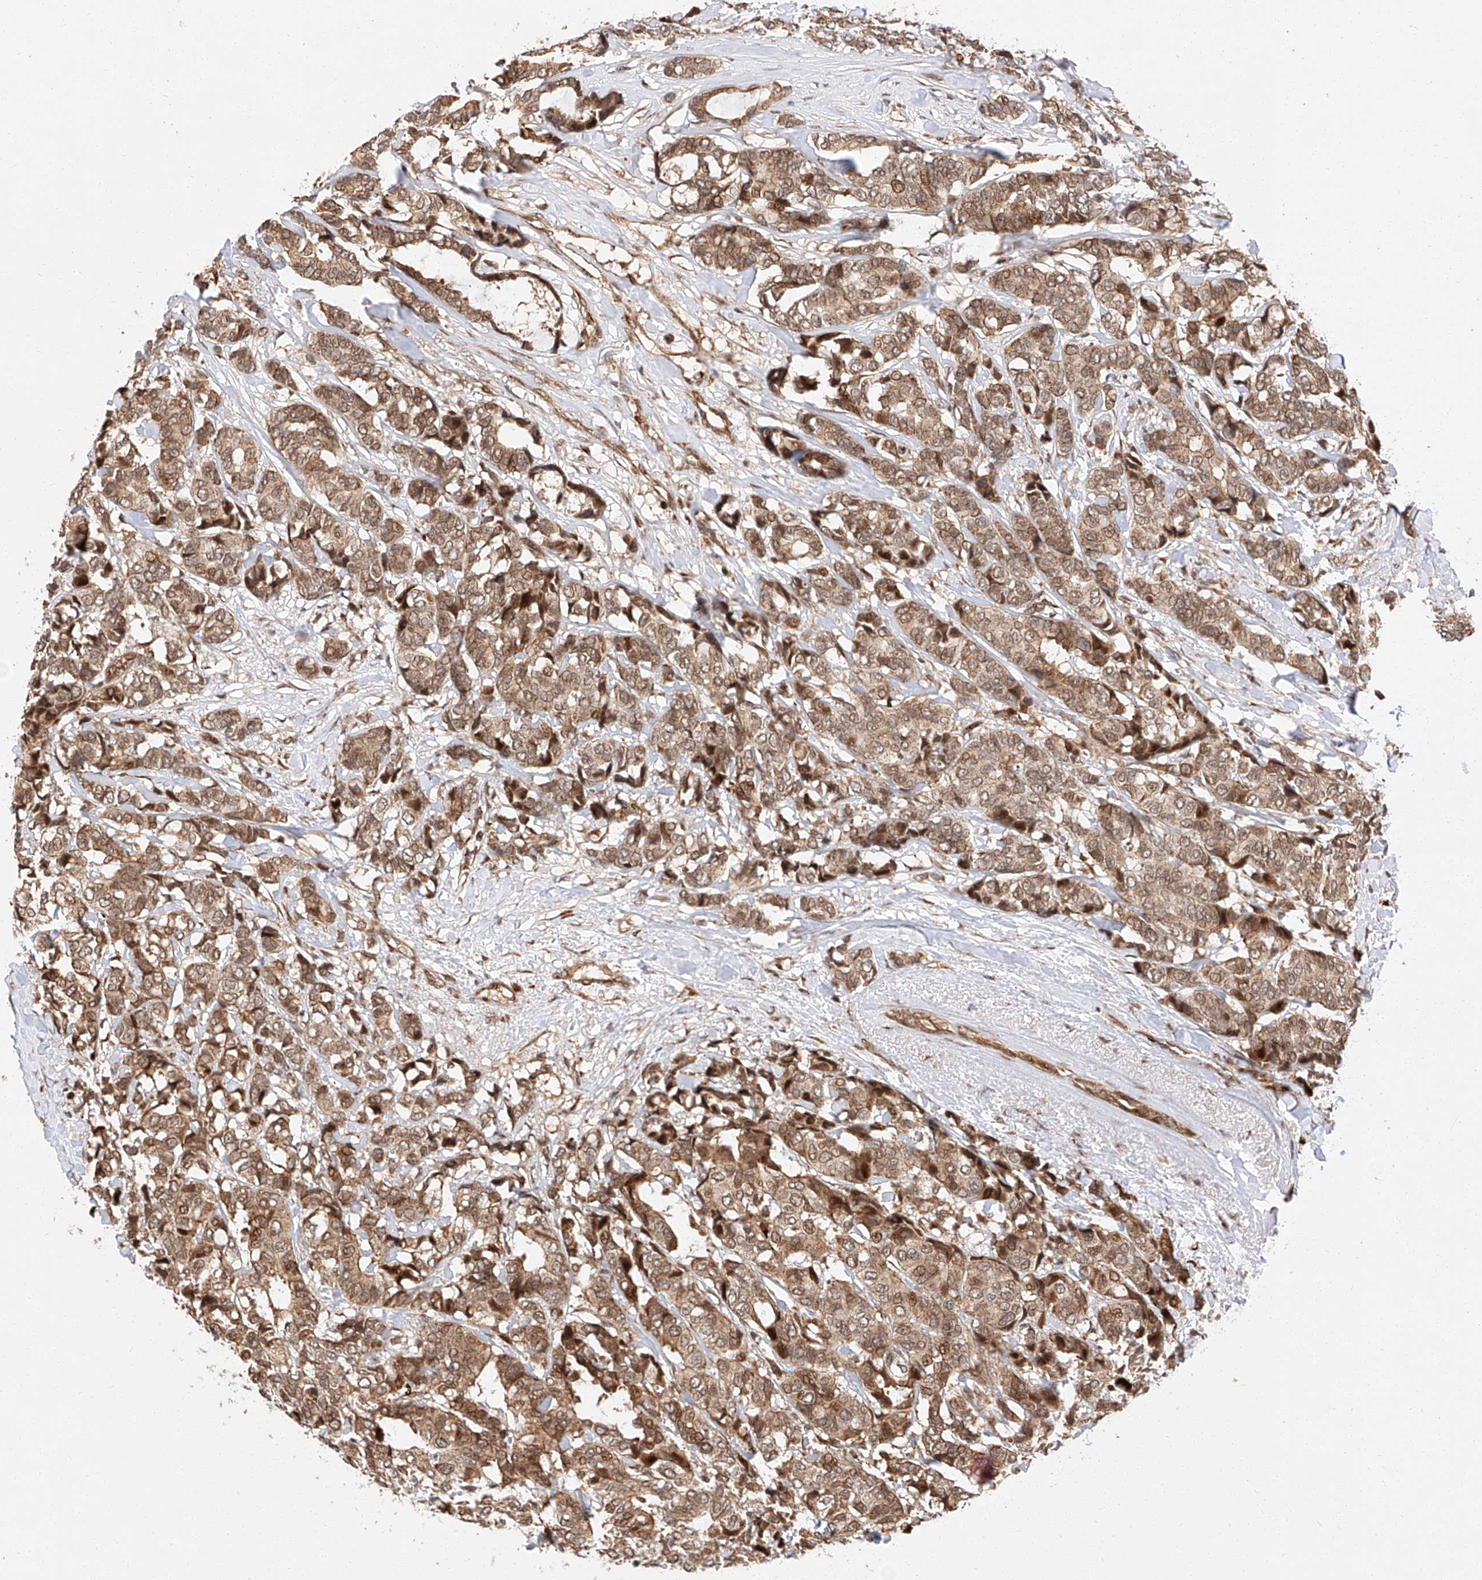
{"staining": {"intensity": "moderate", "quantity": ">75%", "location": "cytoplasmic/membranous,nuclear"}, "tissue": "breast cancer", "cell_type": "Tumor cells", "image_type": "cancer", "snomed": [{"axis": "morphology", "description": "Duct carcinoma"}, {"axis": "topography", "description": "Breast"}], "caption": "This is an image of immunohistochemistry (IHC) staining of invasive ductal carcinoma (breast), which shows moderate expression in the cytoplasmic/membranous and nuclear of tumor cells.", "gene": "THTPA", "patient": {"sex": "female", "age": 87}}